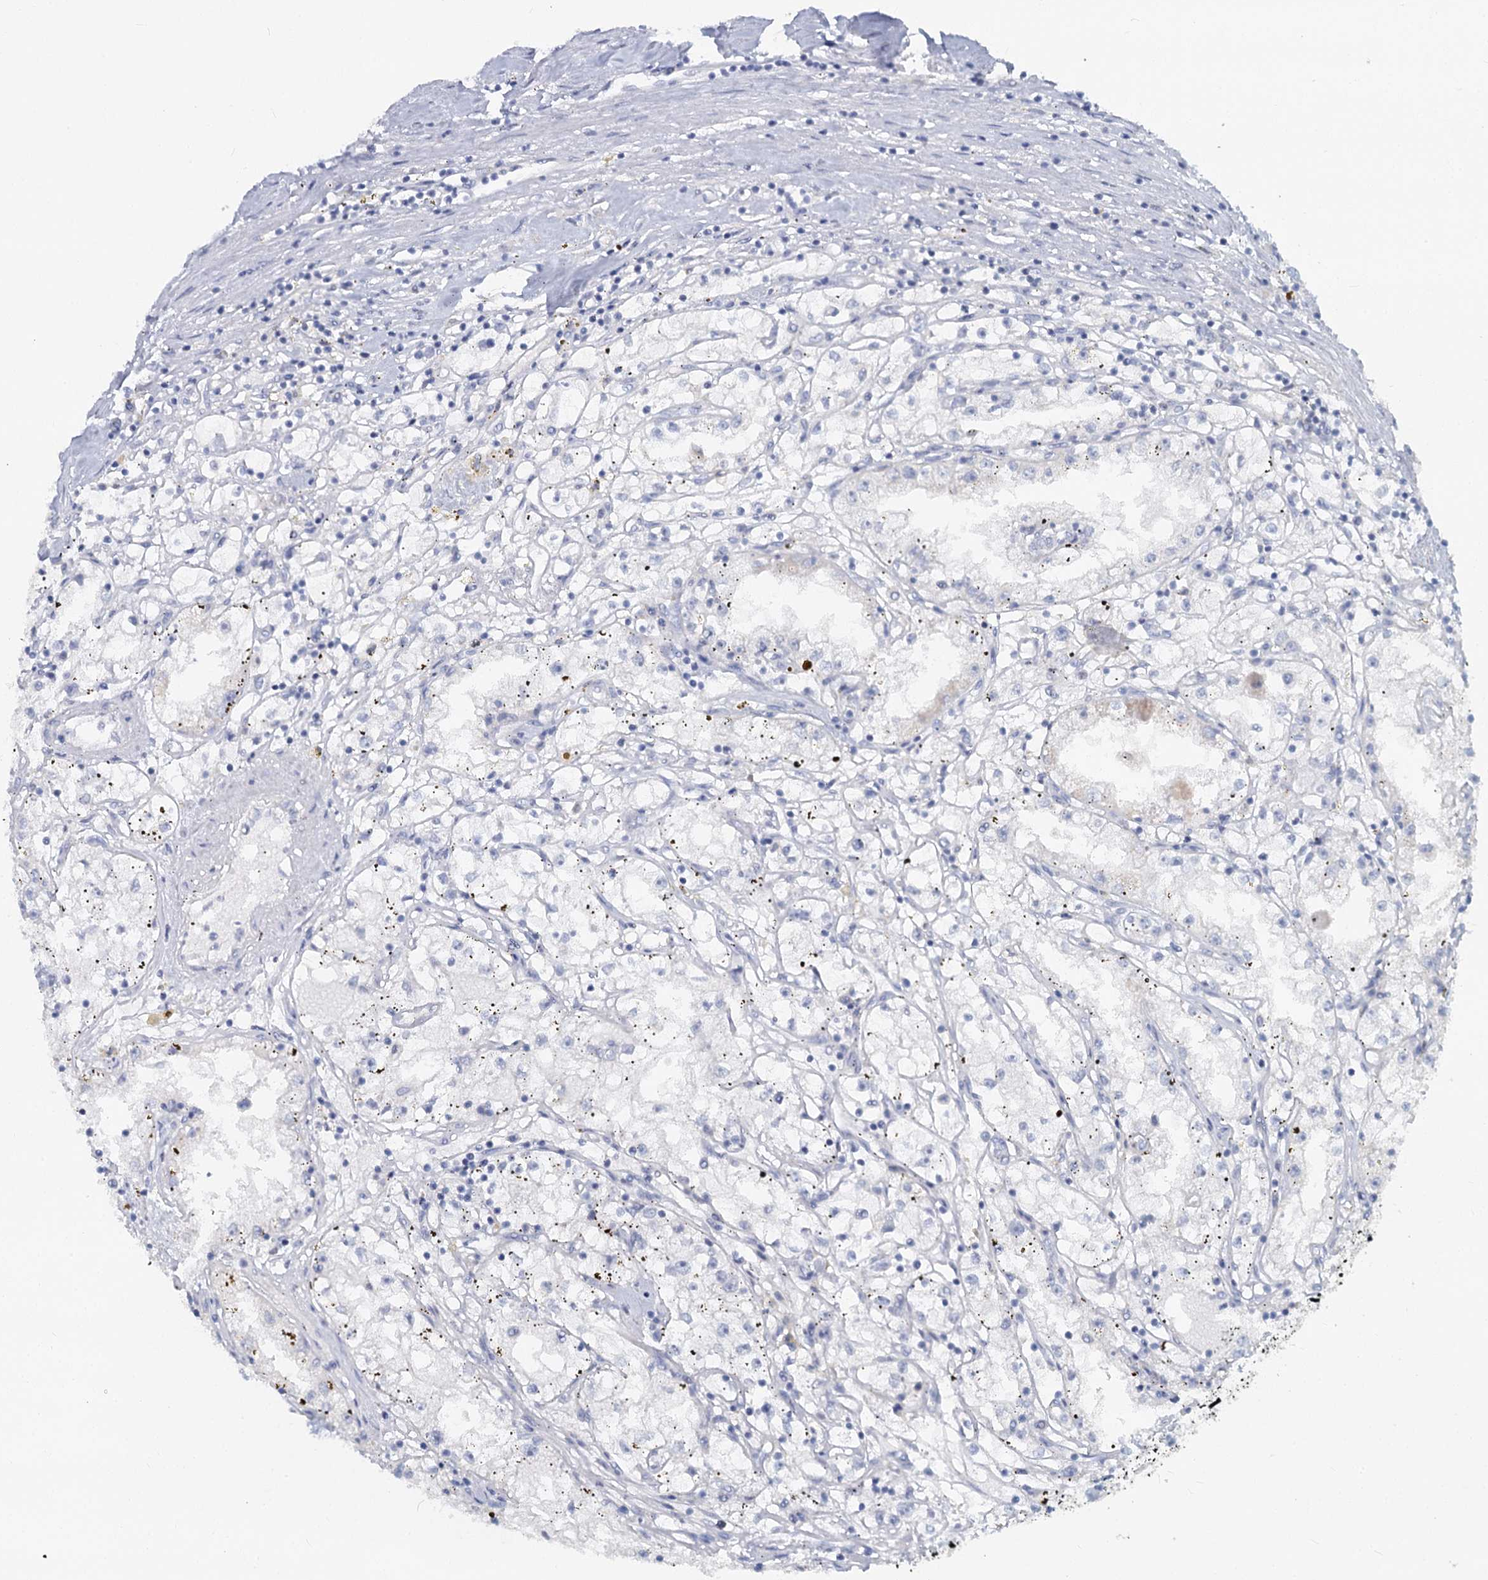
{"staining": {"intensity": "negative", "quantity": "none", "location": "none"}, "tissue": "renal cancer", "cell_type": "Tumor cells", "image_type": "cancer", "snomed": [{"axis": "morphology", "description": "Adenocarcinoma, NOS"}, {"axis": "topography", "description": "Kidney"}], "caption": "The immunohistochemistry (IHC) micrograph has no significant expression in tumor cells of adenocarcinoma (renal) tissue.", "gene": "CHGA", "patient": {"sex": "male", "age": 56}}